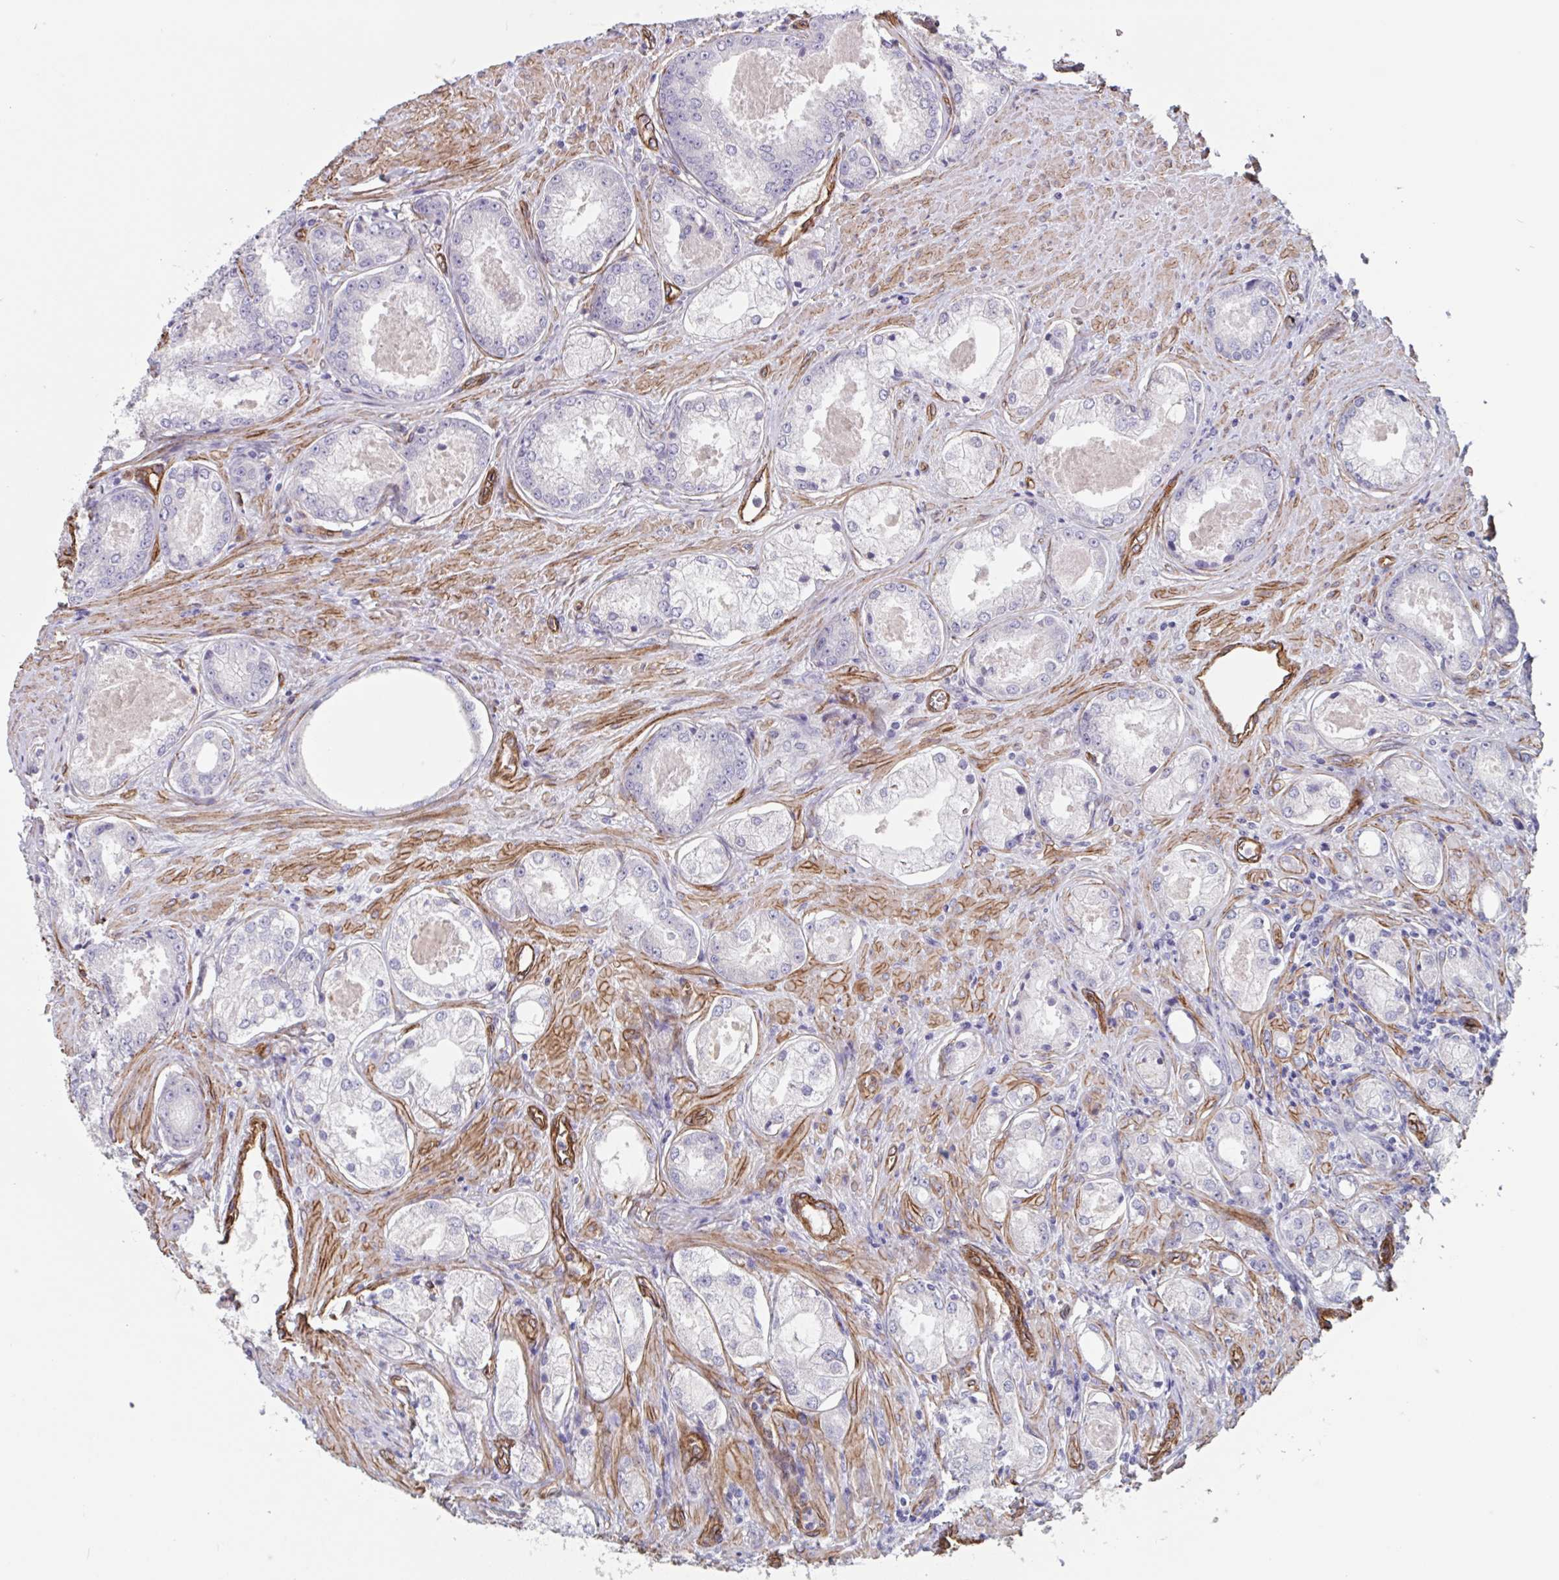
{"staining": {"intensity": "negative", "quantity": "none", "location": "none"}, "tissue": "prostate cancer", "cell_type": "Tumor cells", "image_type": "cancer", "snomed": [{"axis": "morphology", "description": "Adenocarcinoma, Low grade"}, {"axis": "topography", "description": "Prostate"}], "caption": "Tumor cells are negative for protein expression in human prostate cancer (low-grade adenocarcinoma). (DAB (3,3'-diaminobenzidine) IHC, high magnification).", "gene": "CITED4", "patient": {"sex": "male", "age": 68}}